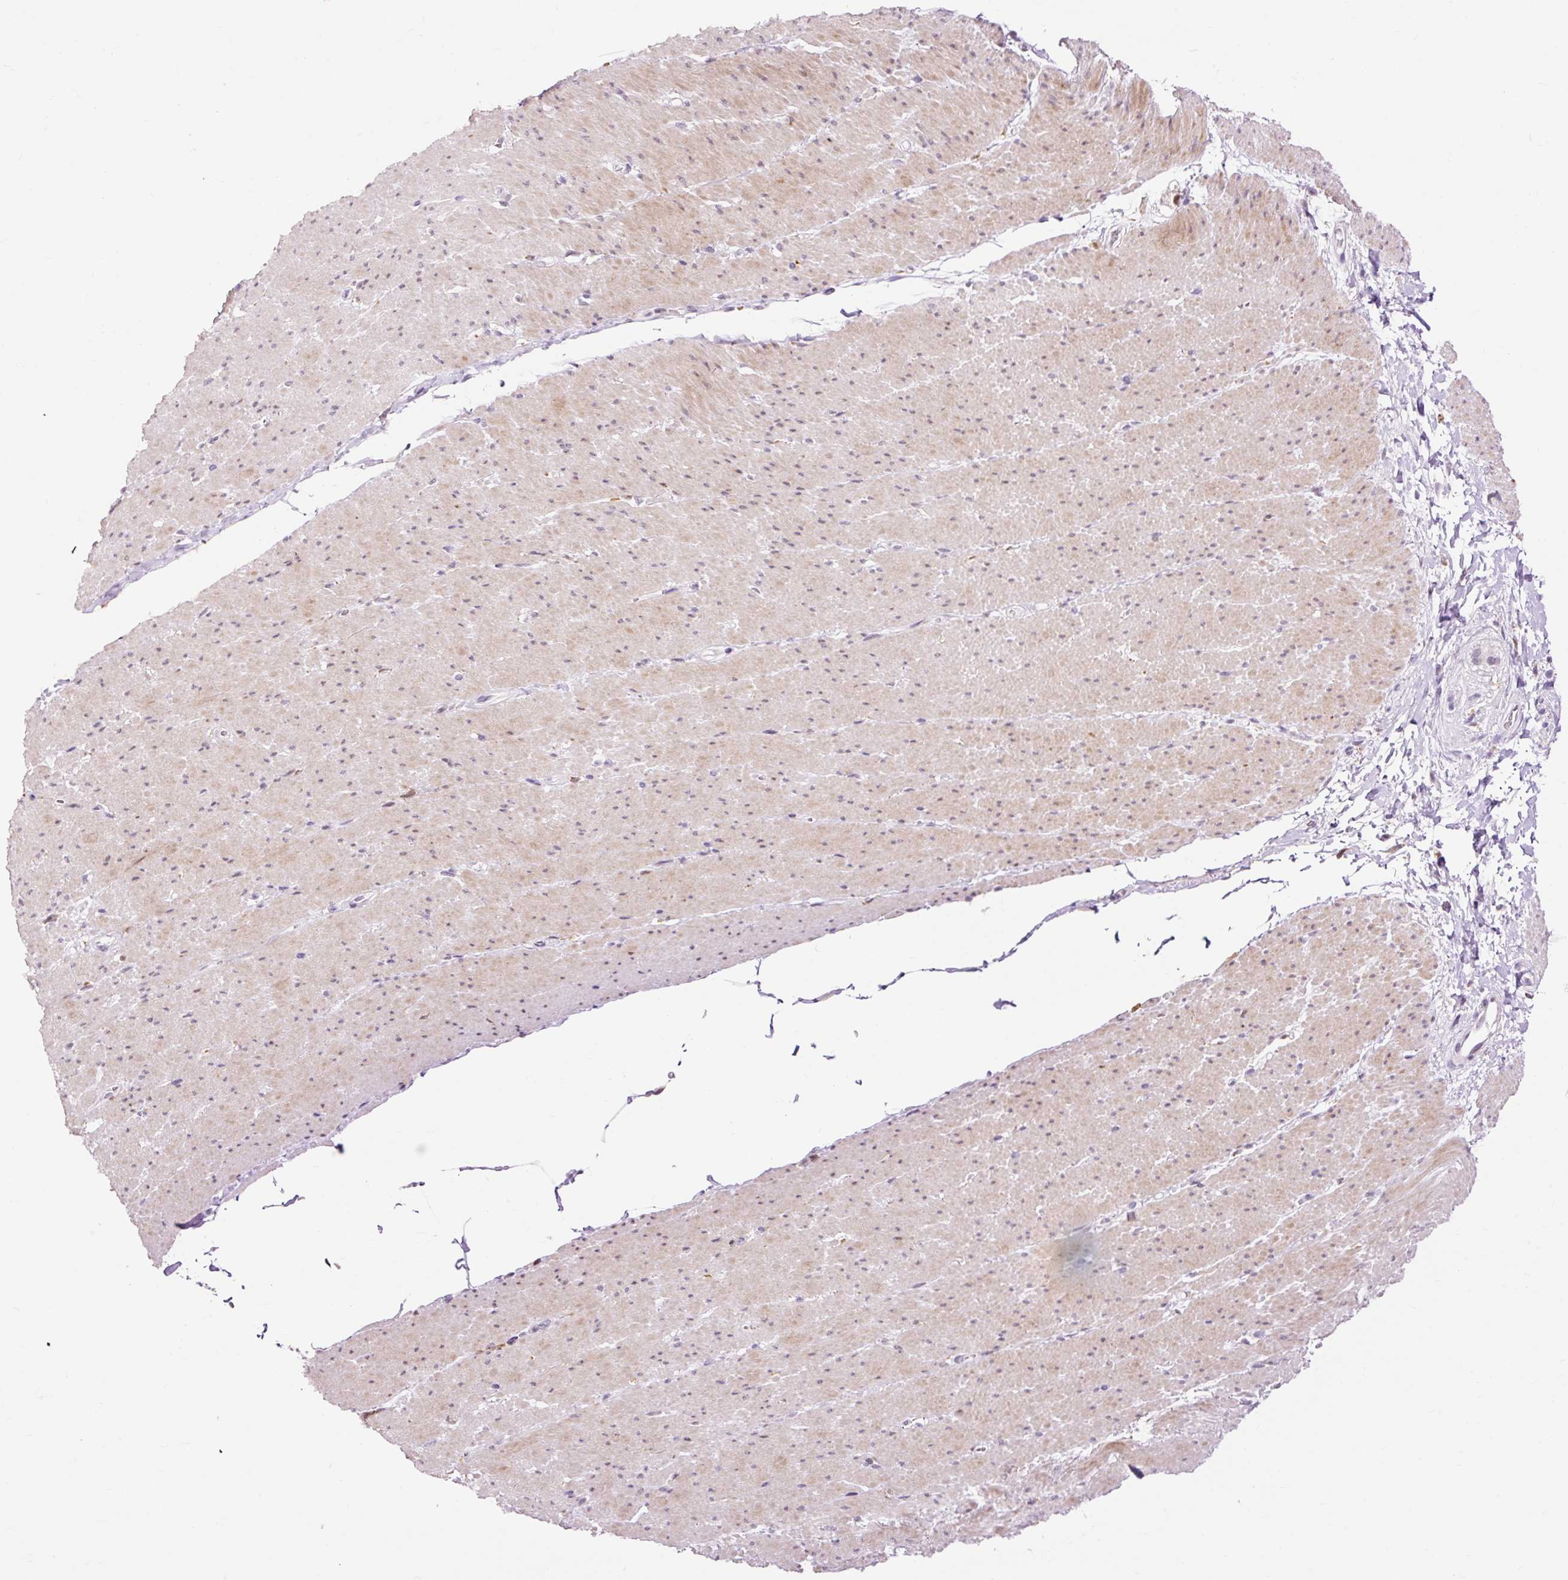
{"staining": {"intensity": "moderate", "quantity": "25%-75%", "location": "cytoplasmic/membranous"}, "tissue": "smooth muscle", "cell_type": "Smooth muscle cells", "image_type": "normal", "snomed": [{"axis": "morphology", "description": "Normal tissue, NOS"}, {"axis": "topography", "description": "Smooth muscle"}, {"axis": "topography", "description": "Rectum"}], "caption": "Moderate cytoplasmic/membranous protein expression is seen in approximately 25%-75% of smooth muscle cells in smooth muscle.", "gene": "LY86", "patient": {"sex": "male", "age": 53}}